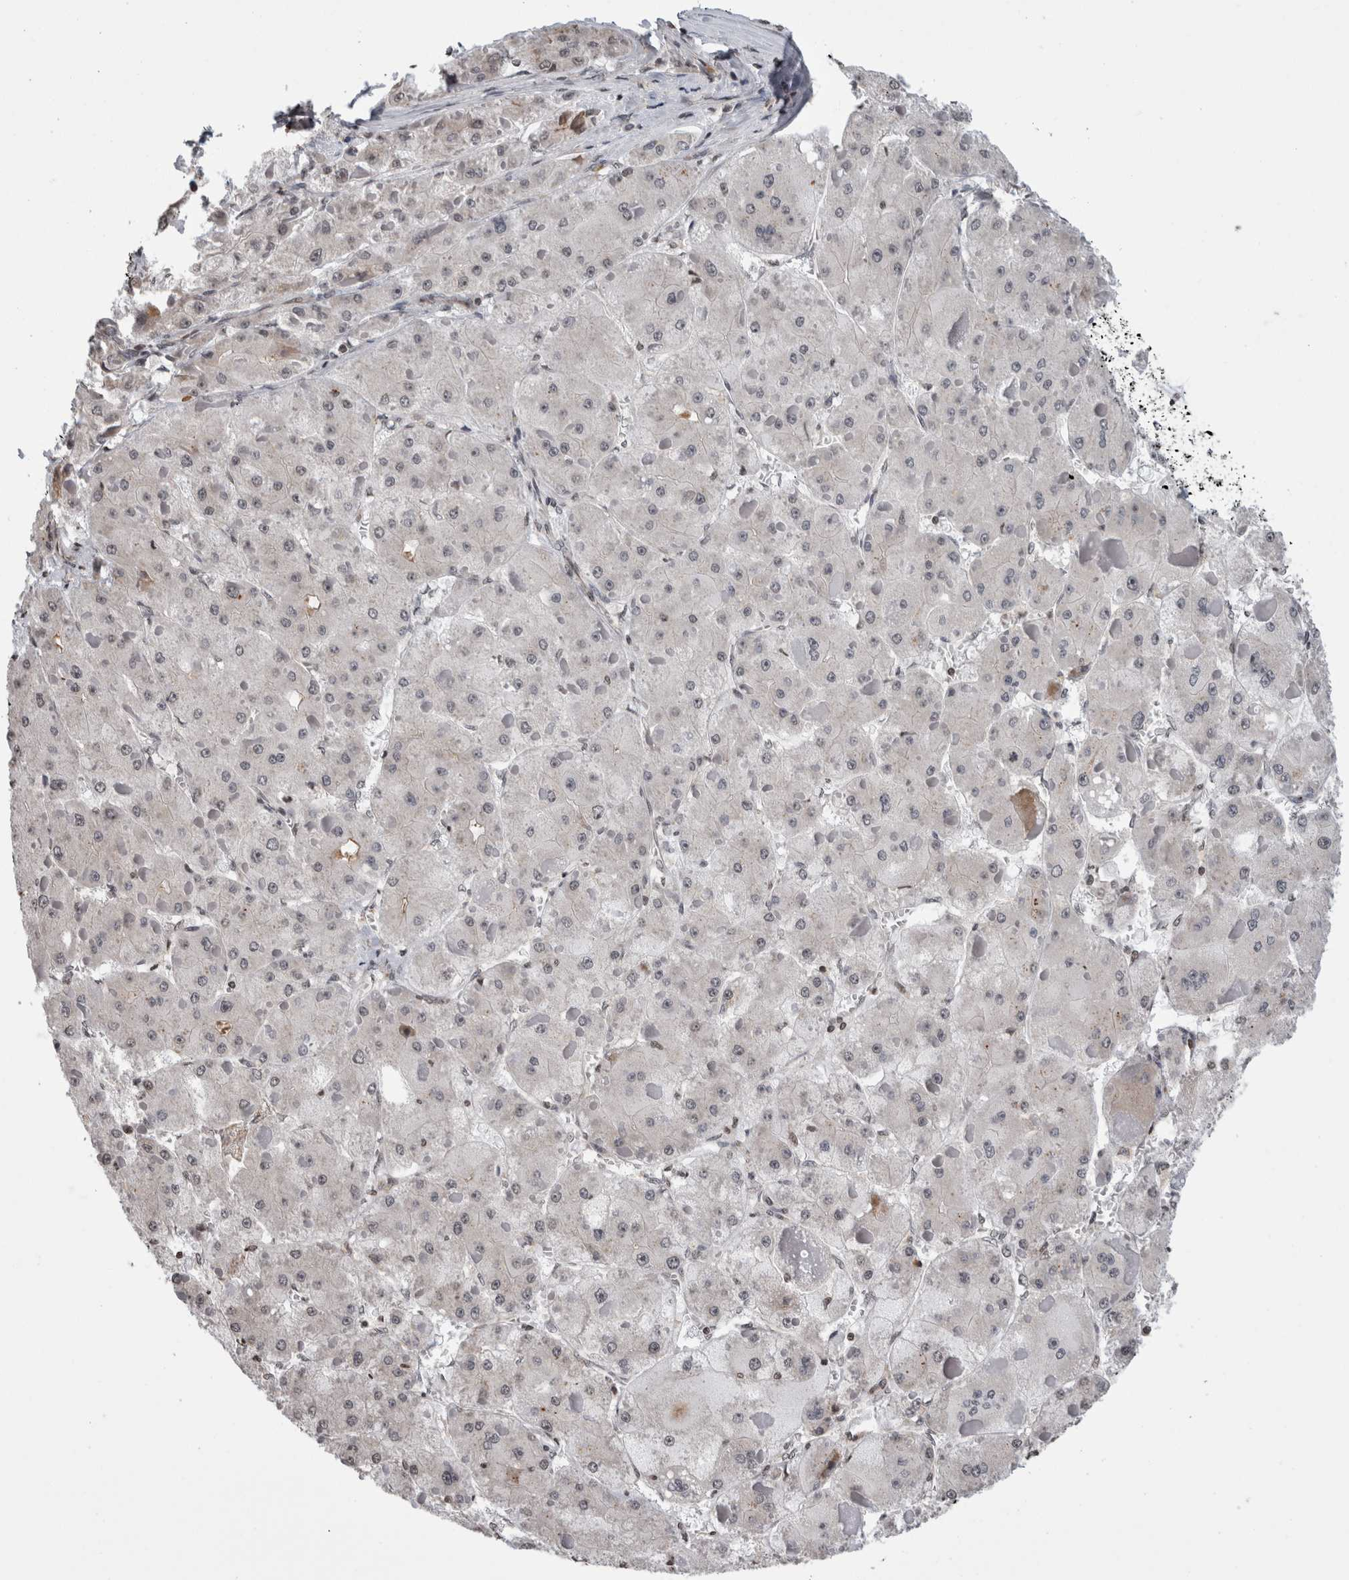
{"staining": {"intensity": "negative", "quantity": "none", "location": "none"}, "tissue": "liver cancer", "cell_type": "Tumor cells", "image_type": "cancer", "snomed": [{"axis": "morphology", "description": "Carcinoma, Hepatocellular, NOS"}, {"axis": "topography", "description": "Liver"}], "caption": "This is an immunohistochemistry (IHC) micrograph of liver cancer. There is no staining in tumor cells.", "gene": "ZBTB11", "patient": {"sex": "female", "age": 73}}